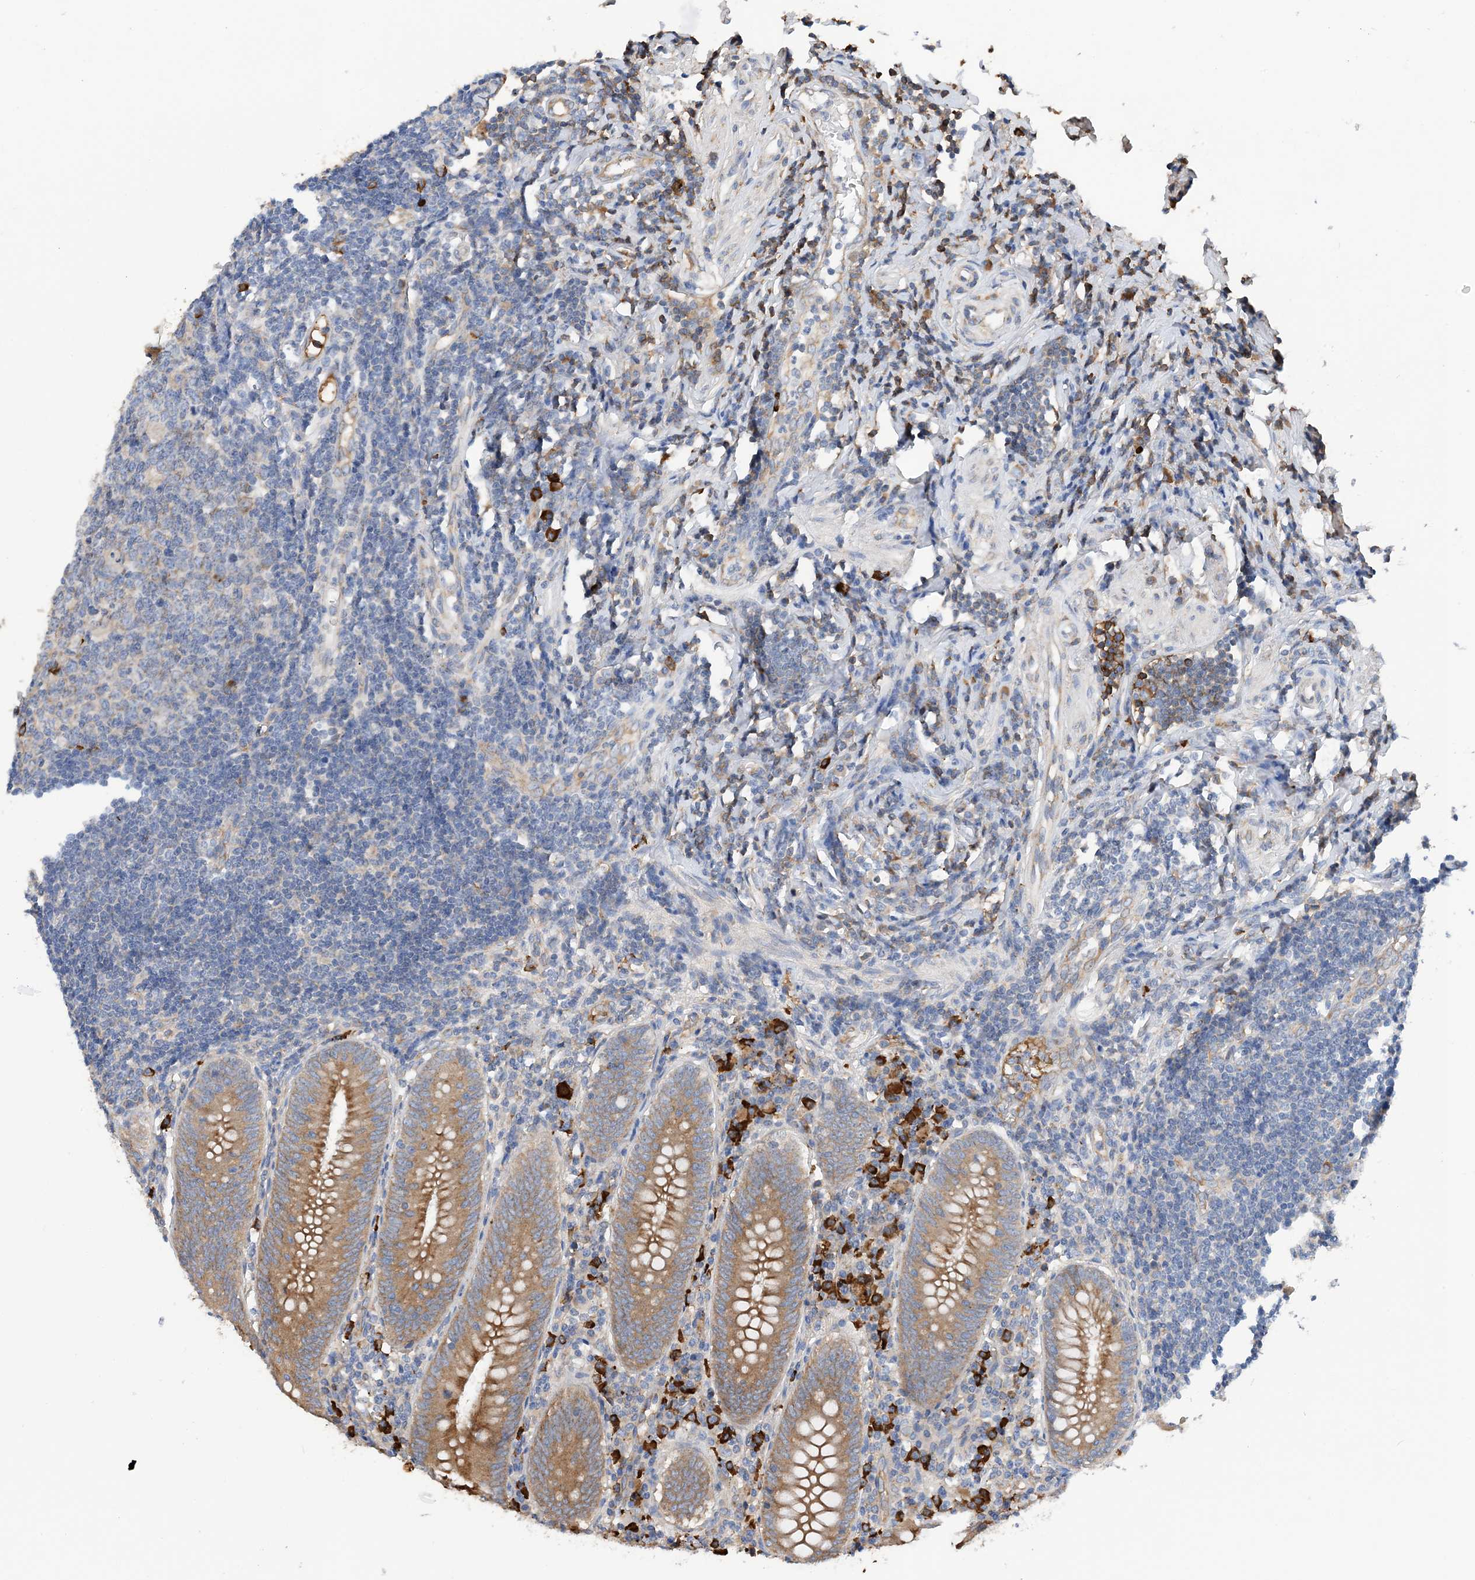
{"staining": {"intensity": "moderate", "quantity": ">75%", "location": "cytoplasmic/membranous"}, "tissue": "appendix", "cell_type": "Glandular cells", "image_type": "normal", "snomed": [{"axis": "morphology", "description": "Normal tissue, NOS"}, {"axis": "topography", "description": "Appendix"}], "caption": "Immunohistochemical staining of benign appendix demonstrates >75% levels of moderate cytoplasmic/membranous protein expression in approximately >75% of glandular cells.", "gene": "SLC5A11", "patient": {"sex": "female", "age": 54}}